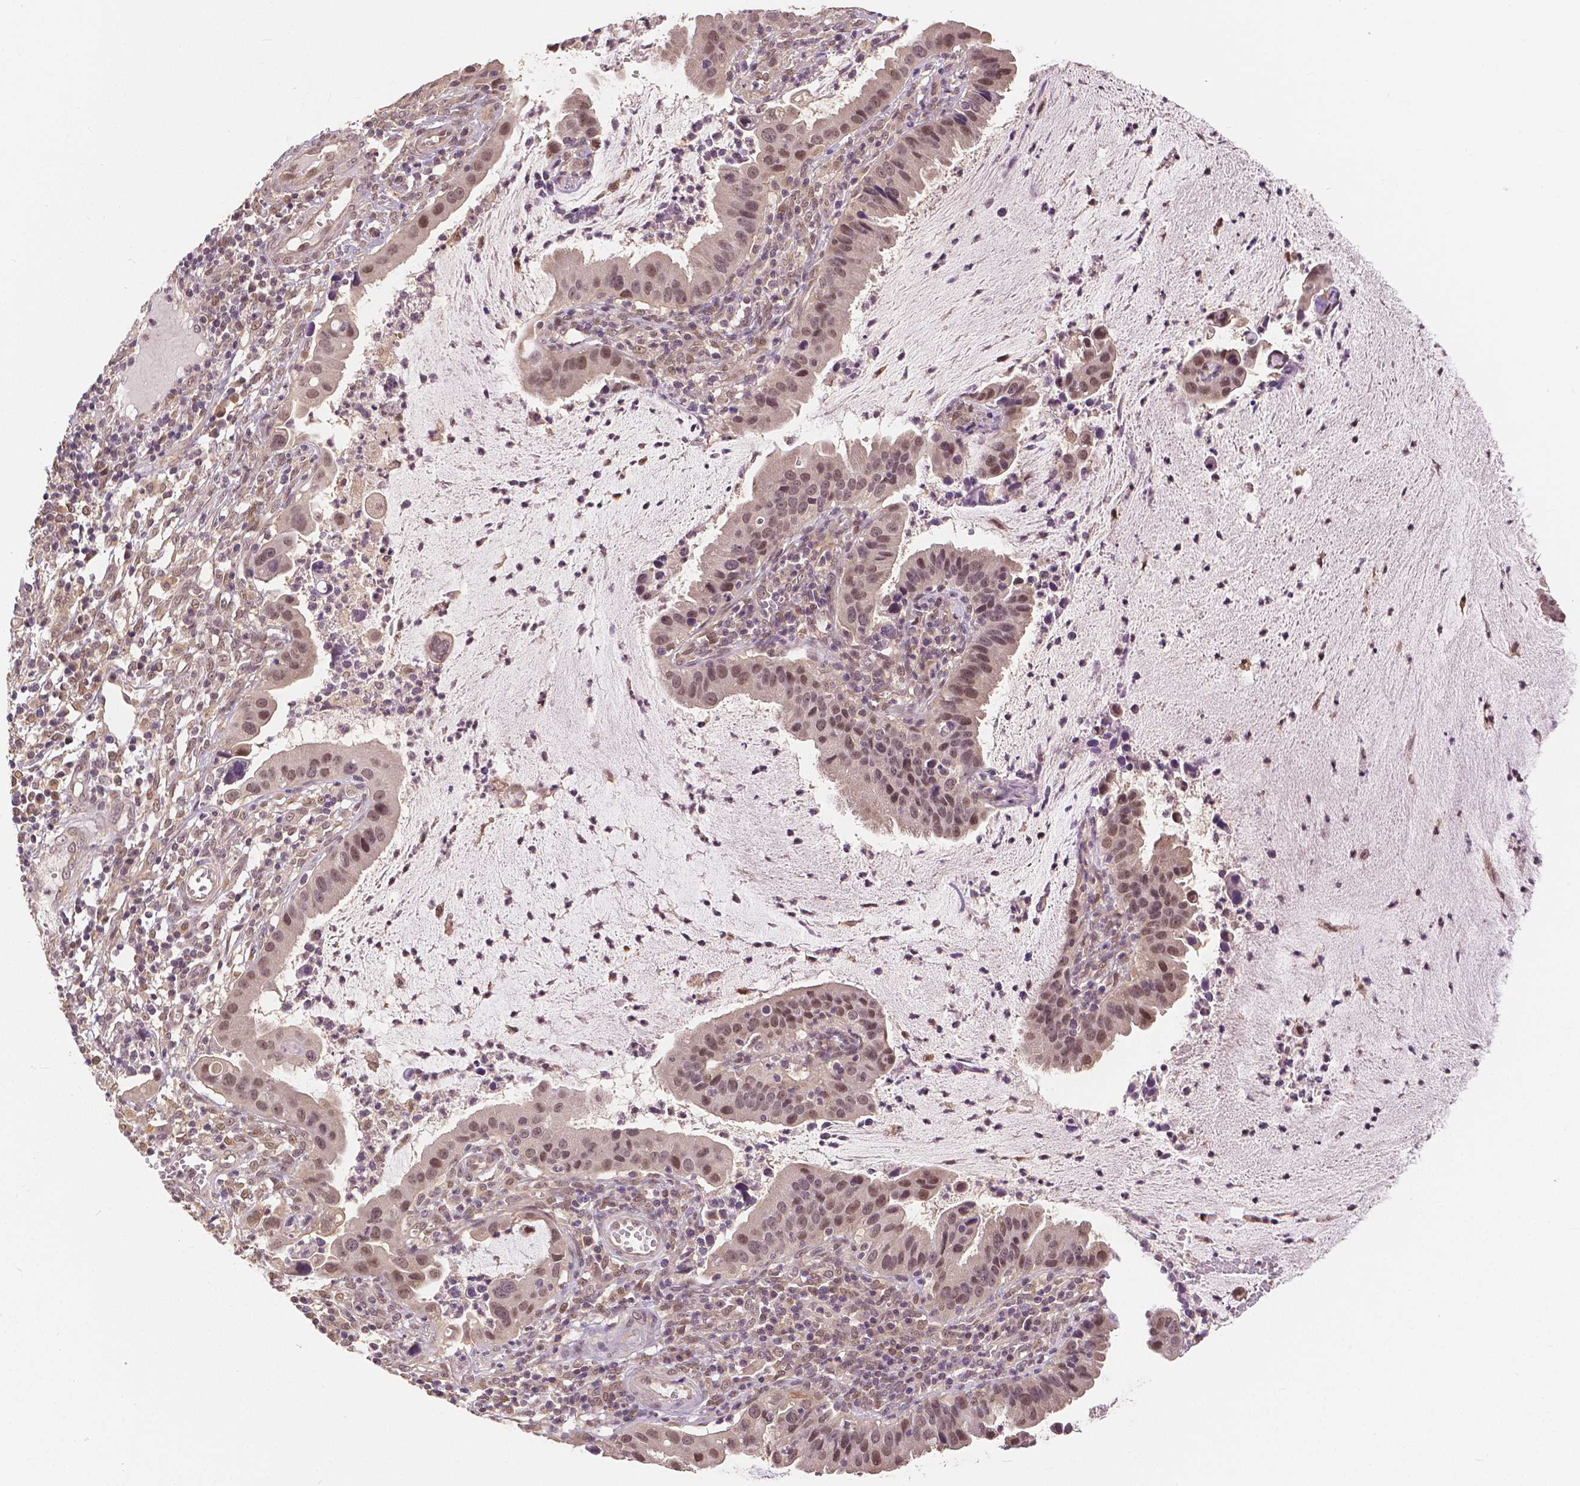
{"staining": {"intensity": "weak", "quantity": "<25%", "location": "cytoplasmic/membranous,nuclear"}, "tissue": "cervical cancer", "cell_type": "Tumor cells", "image_type": "cancer", "snomed": [{"axis": "morphology", "description": "Adenocarcinoma, NOS"}, {"axis": "topography", "description": "Cervix"}], "caption": "Human cervical adenocarcinoma stained for a protein using immunohistochemistry demonstrates no expression in tumor cells.", "gene": "MAP1LC3B", "patient": {"sex": "female", "age": 34}}